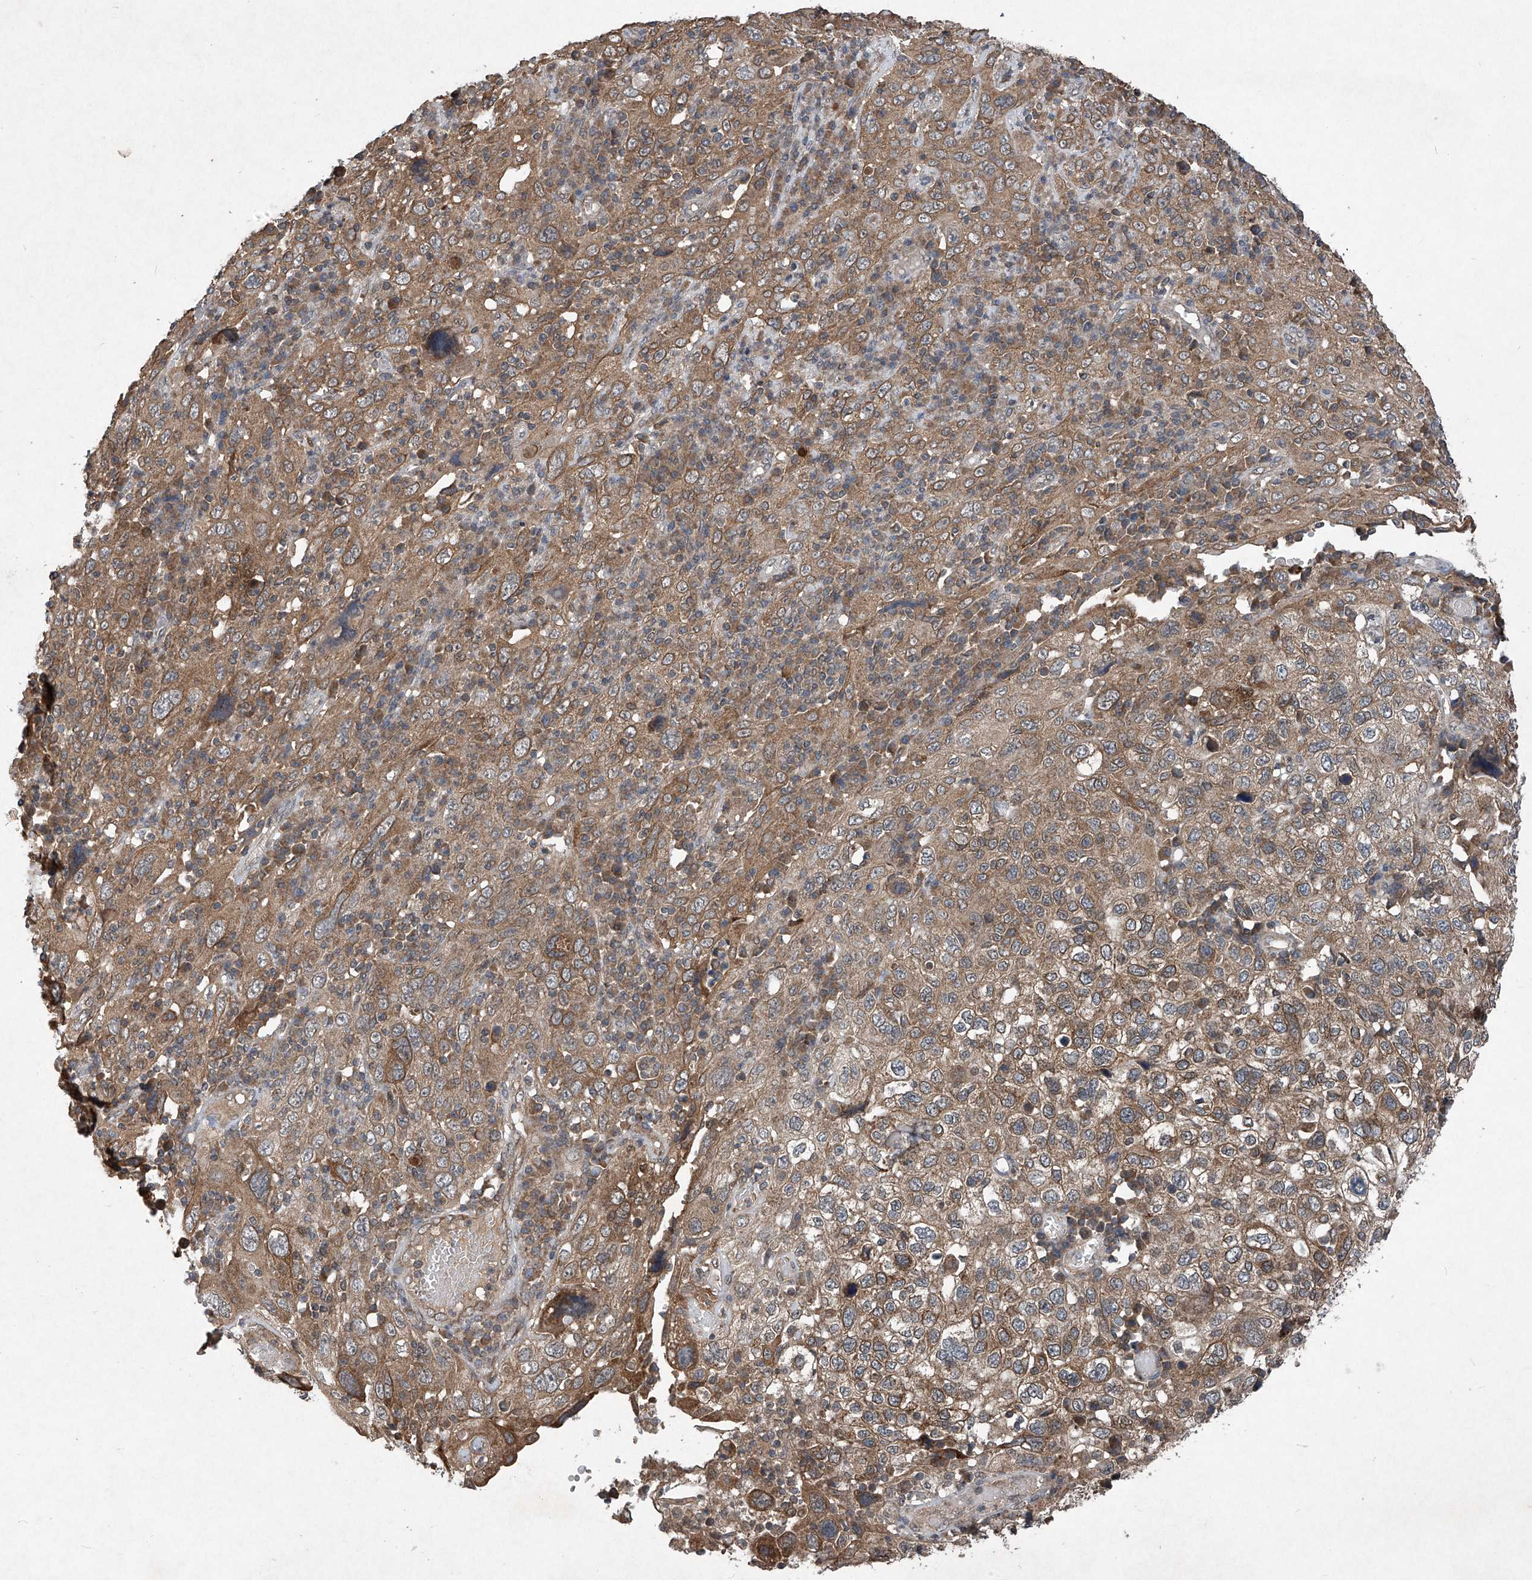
{"staining": {"intensity": "moderate", "quantity": ">75%", "location": "cytoplasmic/membranous"}, "tissue": "cervical cancer", "cell_type": "Tumor cells", "image_type": "cancer", "snomed": [{"axis": "morphology", "description": "Squamous cell carcinoma, NOS"}, {"axis": "topography", "description": "Cervix"}], "caption": "Squamous cell carcinoma (cervical) stained with DAB IHC demonstrates medium levels of moderate cytoplasmic/membranous expression in approximately >75% of tumor cells.", "gene": "SUMF2", "patient": {"sex": "female", "age": 46}}